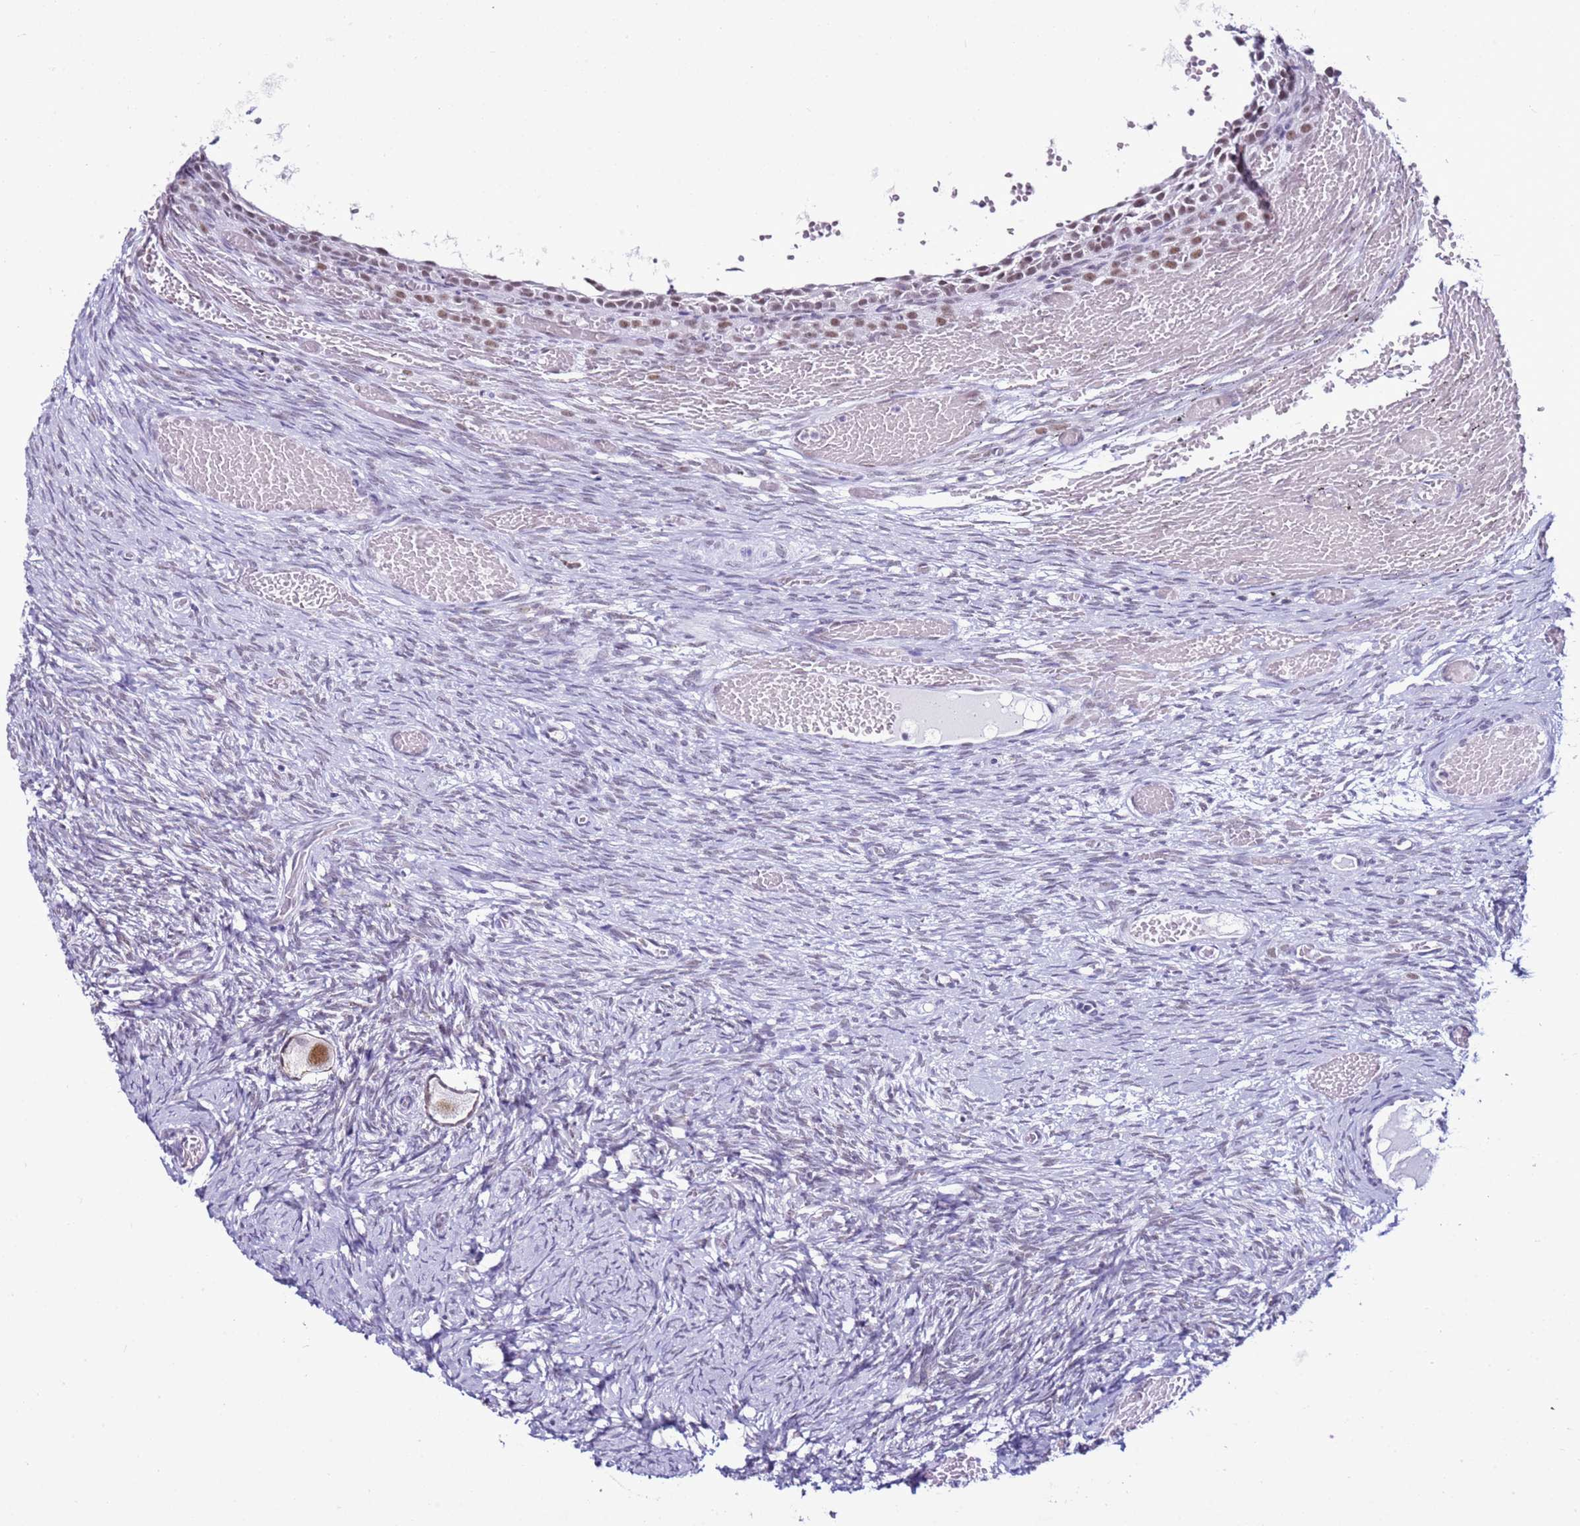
{"staining": {"intensity": "moderate", "quantity": ">75%", "location": "nuclear"}, "tissue": "ovary", "cell_type": "Follicle cells", "image_type": "normal", "snomed": [{"axis": "morphology", "description": "Adenocarcinoma, NOS"}, {"axis": "topography", "description": "Endometrium"}], "caption": "Human ovary stained for a protein (brown) demonstrates moderate nuclear positive positivity in approximately >75% of follicle cells.", "gene": "DHX15", "patient": {"sex": "female", "age": 32}}